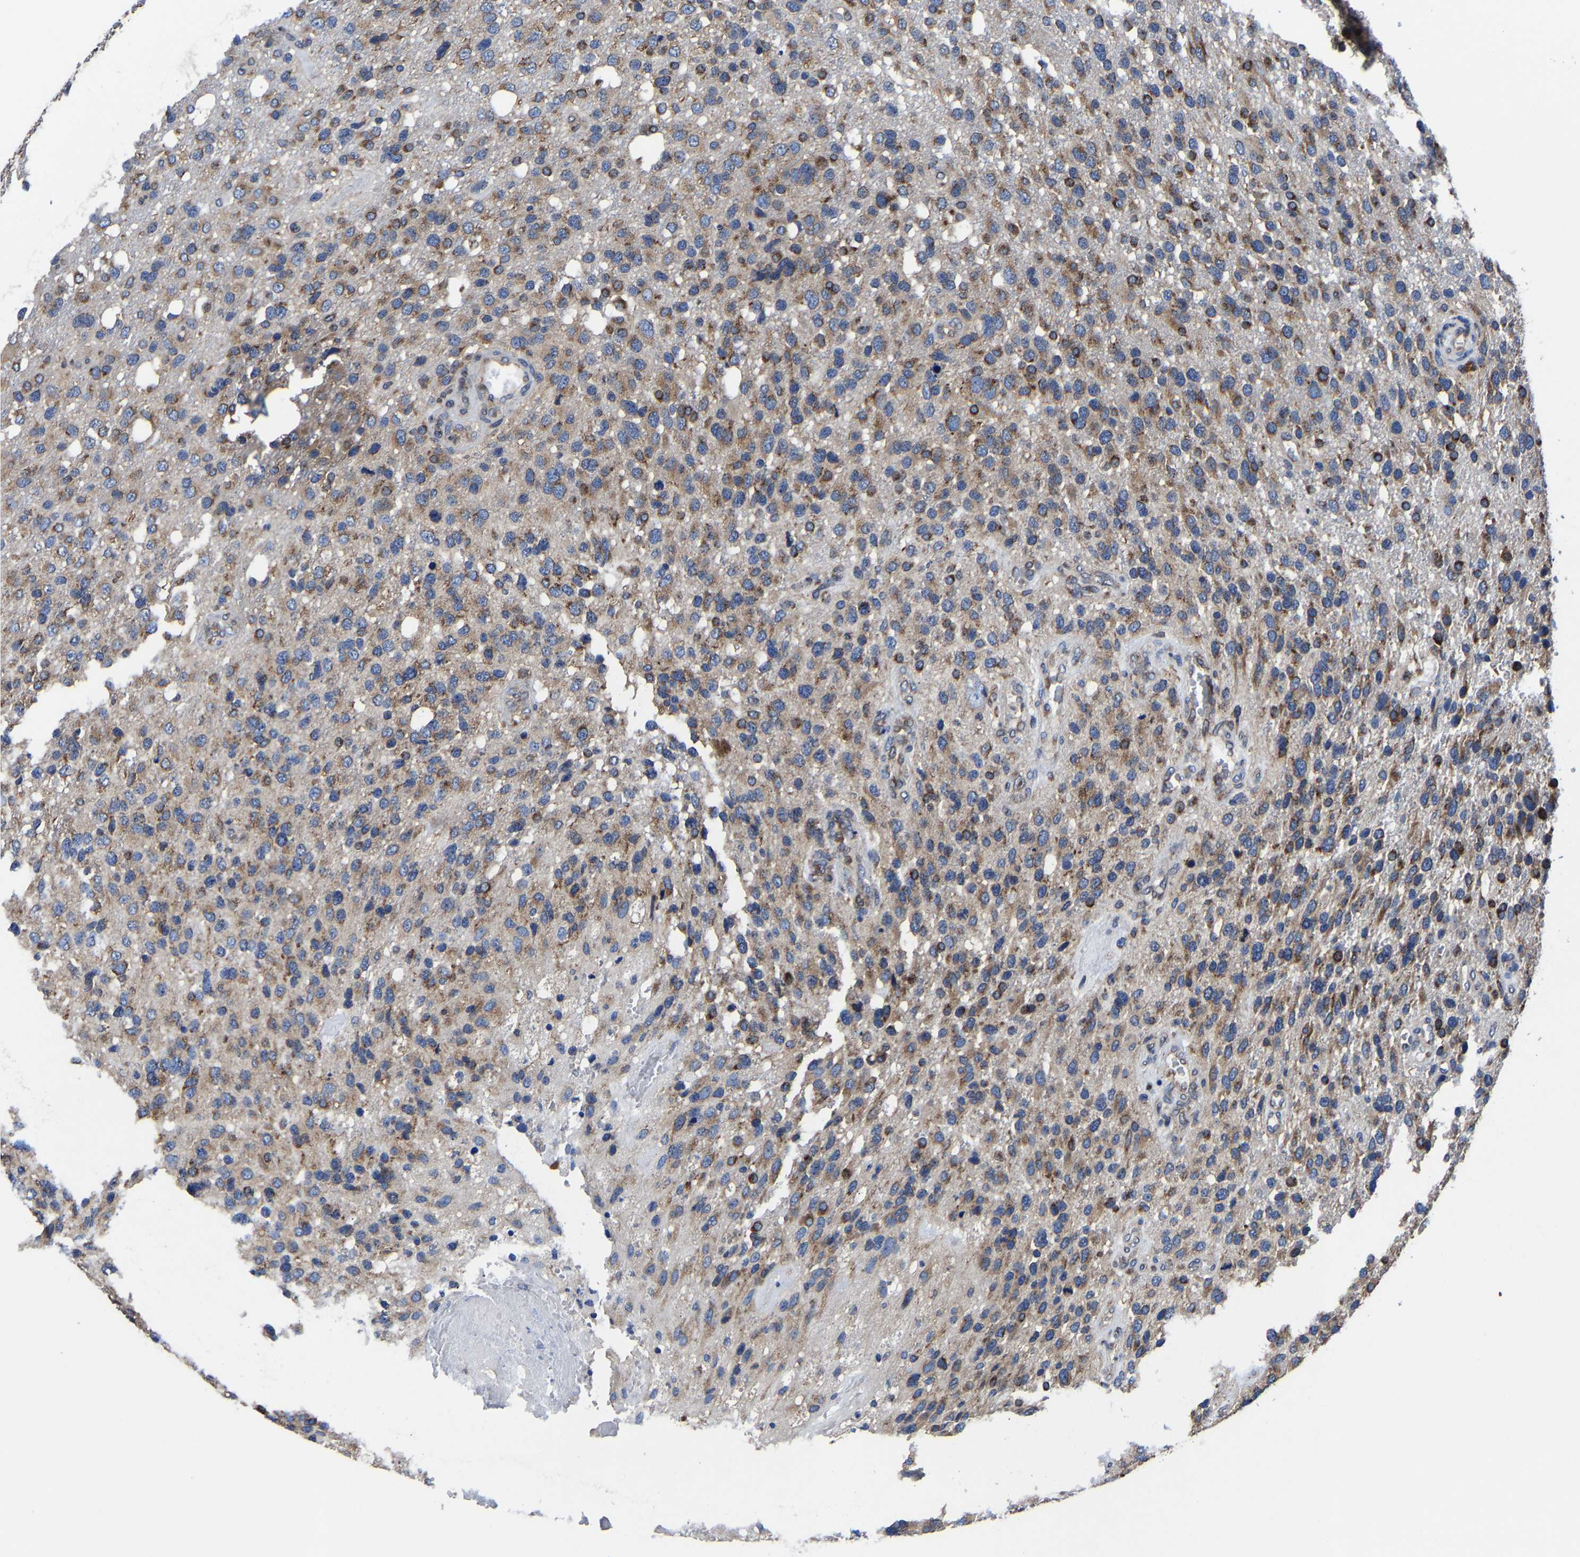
{"staining": {"intensity": "moderate", "quantity": "25%-75%", "location": "cytoplasmic/membranous"}, "tissue": "glioma", "cell_type": "Tumor cells", "image_type": "cancer", "snomed": [{"axis": "morphology", "description": "Glioma, malignant, High grade"}, {"axis": "topography", "description": "Brain"}], "caption": "This is an image of immunohistochemistry (IHC) staining of high-grade glioma (malignant), which shows moderate expression in the cytoplasmic/membranous of tumor cells.", "gene": "EBAG9", "patient": {"sex": "female", "age": 58}}